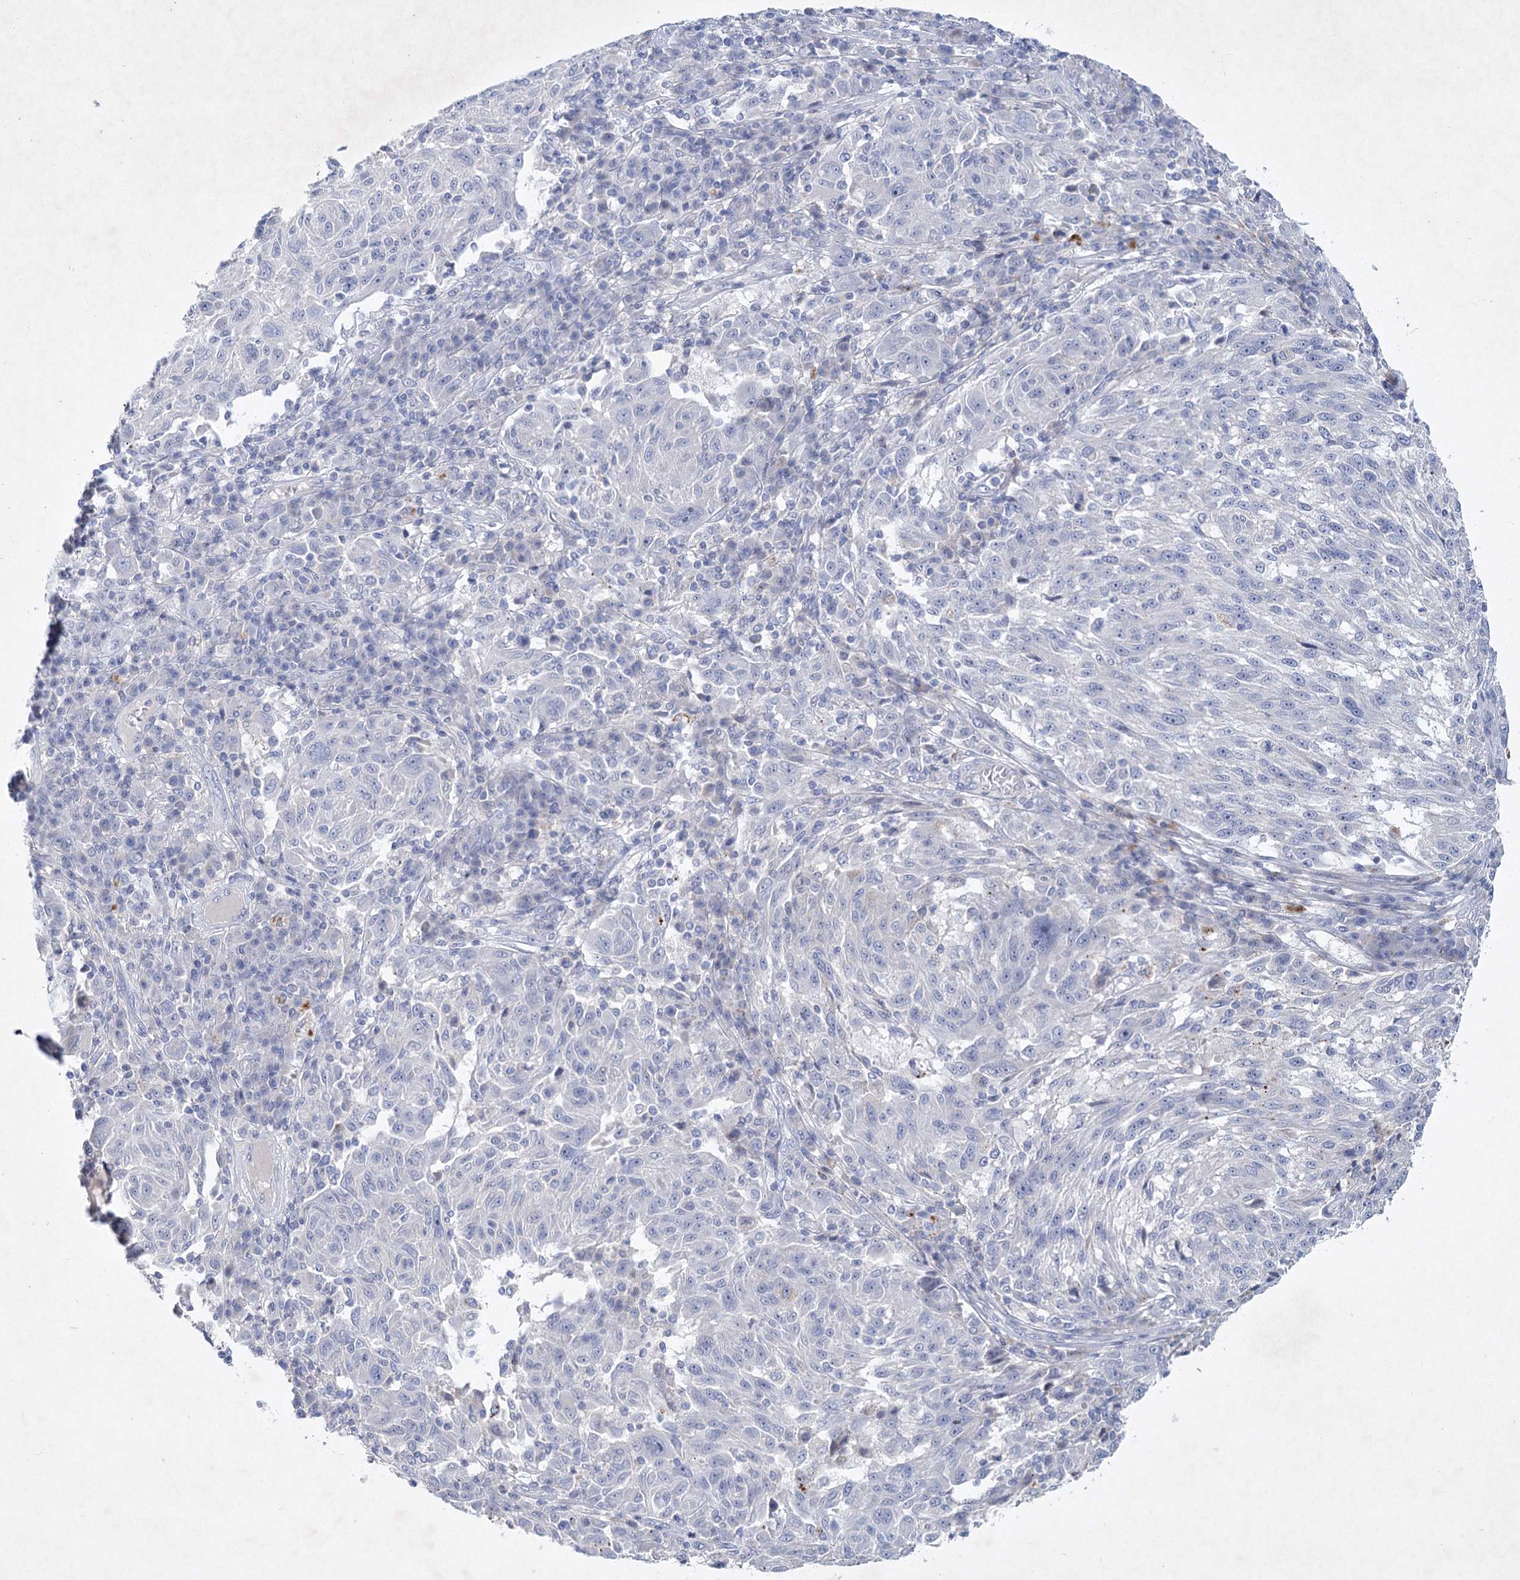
{"staining": {"intensity": "negative", "quantity": "none", "location": "none"}, "tissue": "melanoma", "cell_type": "Tumor cells", "image_type": "cancer", "snomed": [{"axis": "morphology", "description": "Malignant melanoma, NOS"}, {"axis": "topography", "description": "Skin"}], "caption": "Malignant melanoma stained for a protein using IHC reveals no positivity tumor cells.", "gene": "MAP3K13", "patient": {"sex": "male", "age": 53}}